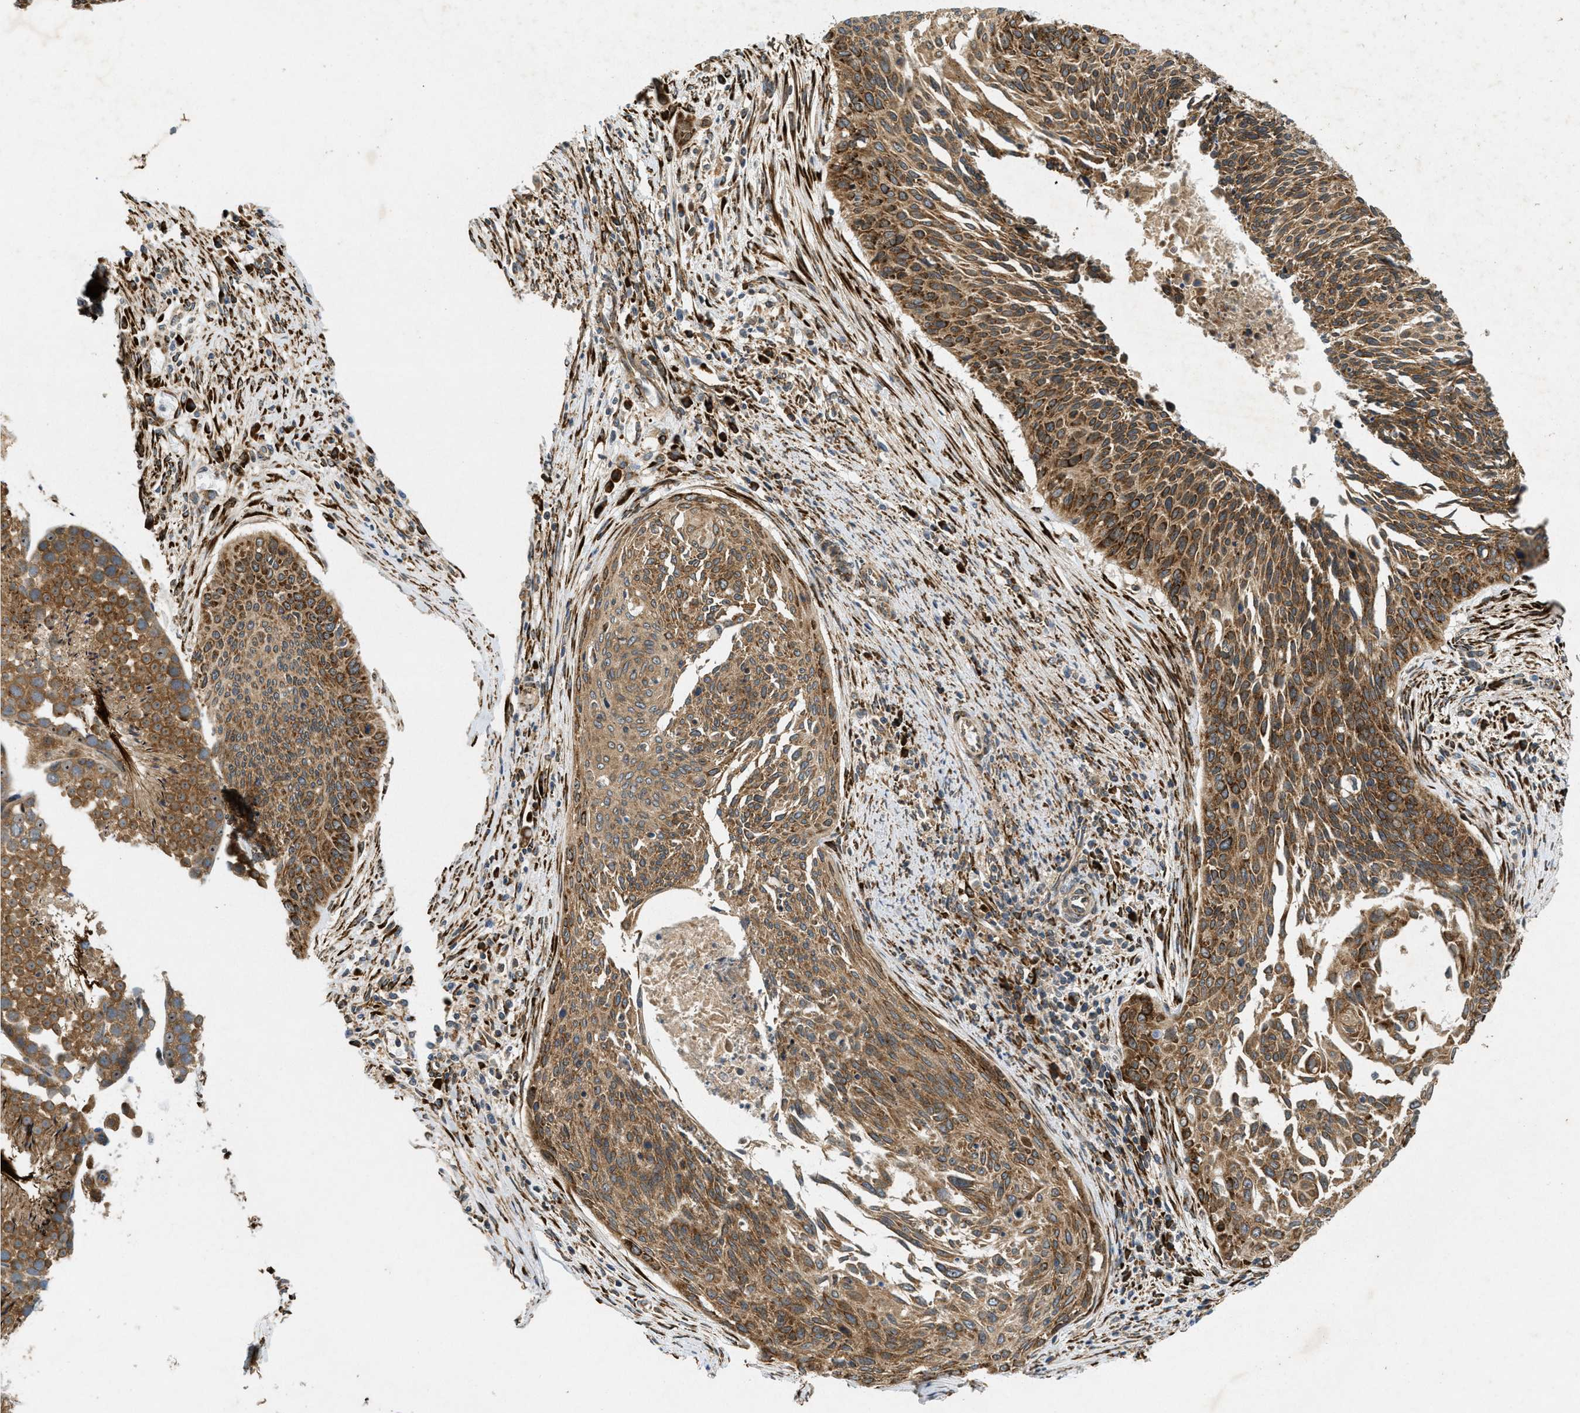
{"staining": {"intensity": "moderate", "quantity": ">75%", "location": "cytoplasmic/membranous"}, "tissue": "cervical cancer", "cell_type": "Tumor cells", "image_type": "cancer", "snomed": [{"axis": "morphology", "description": "Squamous cell carcinoma, NOS"}, {"axis": "topography", "description": "Cervix"}], "caption": "Protein staining reveals moderate cytoplasmic/membranous staining in about >75% of tumor cells in cervical cancer (squamous cell carcinoma). (DAB = brown stain, brightfield microscopy at high magnification).", "gene": "PCDH18", "patient": {"sex": "female", "age": 55}}